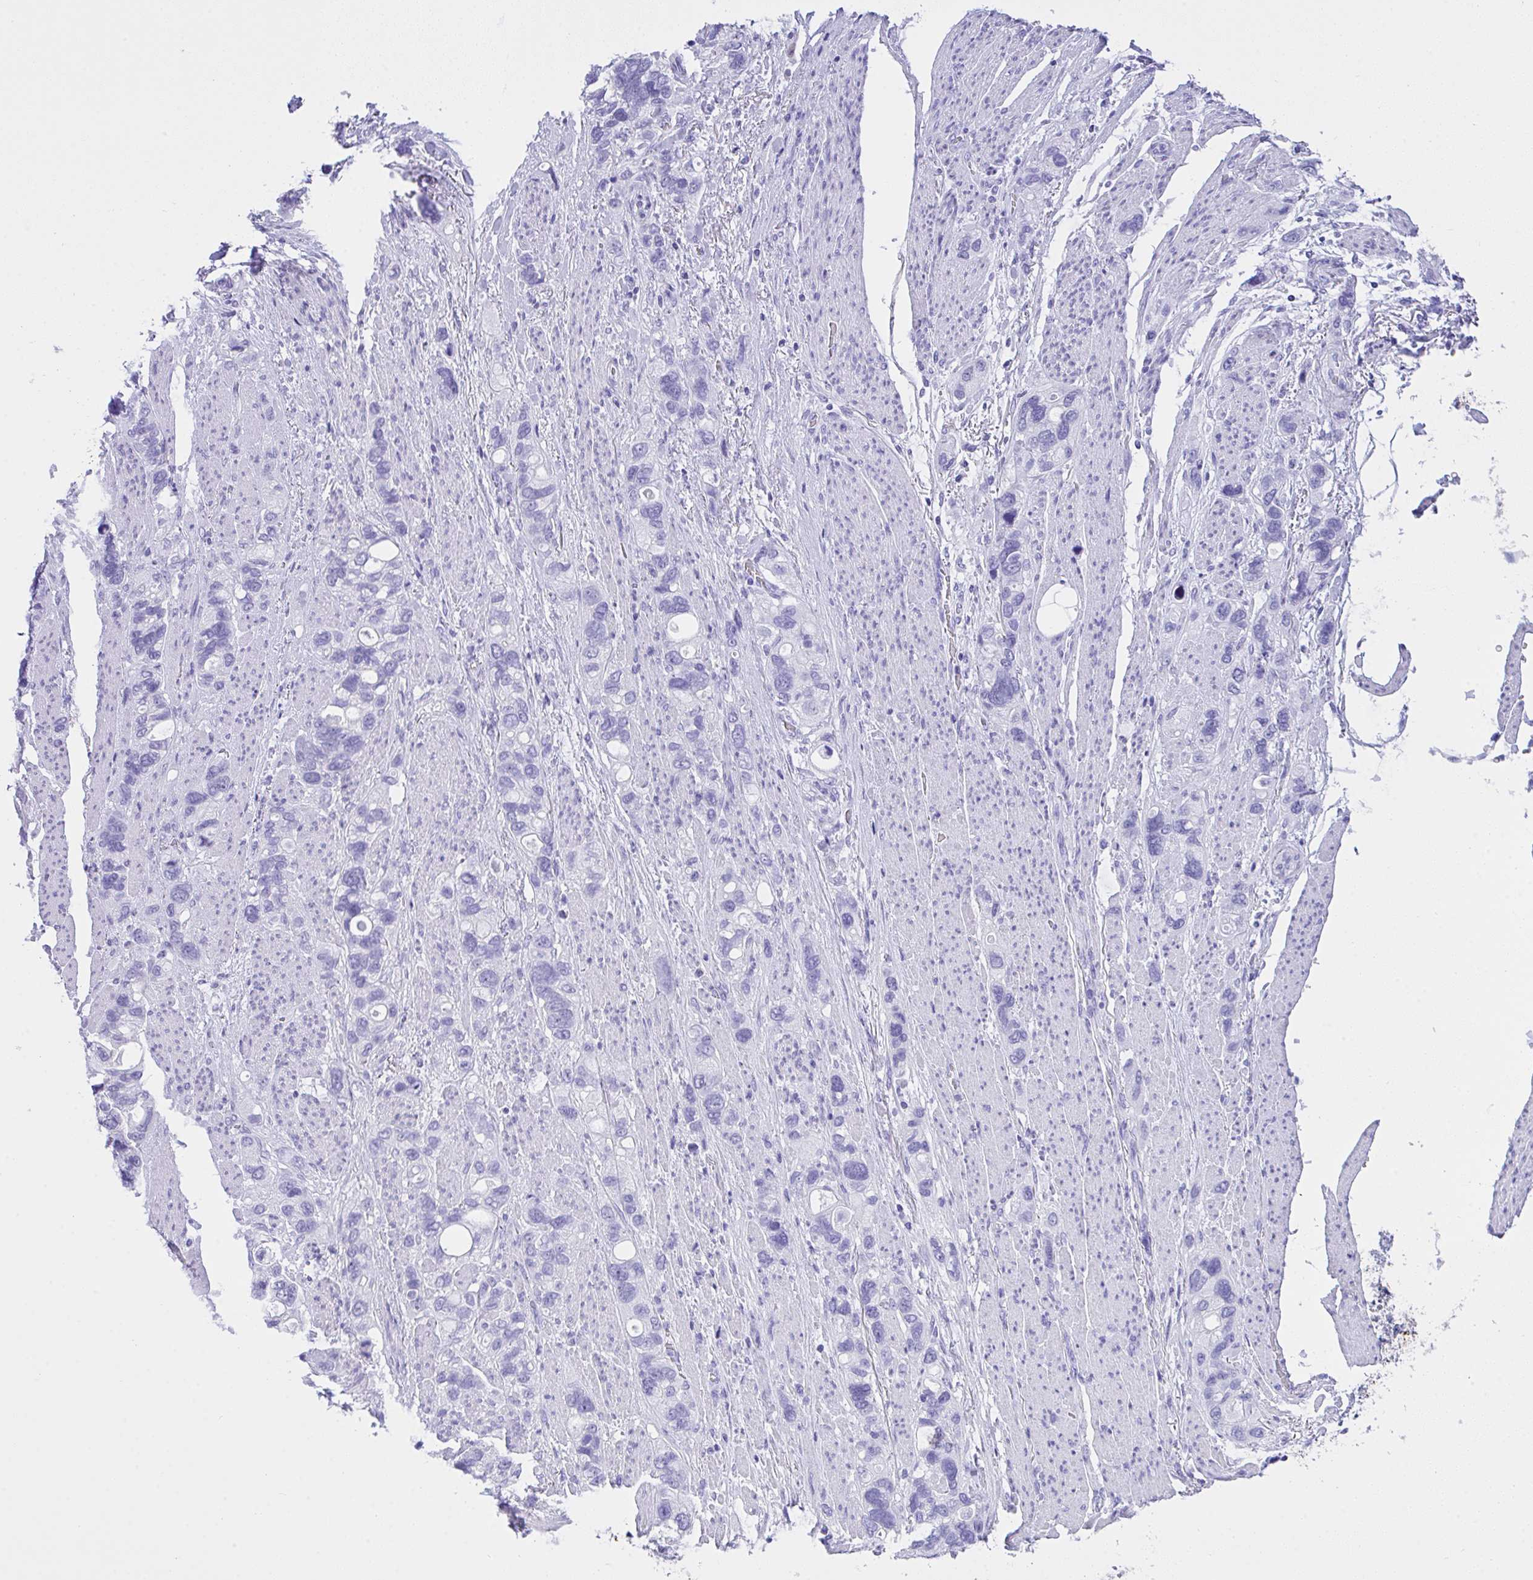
{"staining": {"intensity": "negative", "quantity": "none", "location": "none"}, "tissue": "stomach cancer", "cell_type": "Tumor cells", "image_type": "cancer", "snomed": [{"axis": "morphology", "description": "Adenocarcinoma, NOS"}, {"axis": "topography", "description": "Stomach, upper"}], "caption": "Tumor cells show no significant positivity in stomach adenocarcinoma.", "gene": "AKR1D1", "patient": {"sex": "female", "age": 81}}